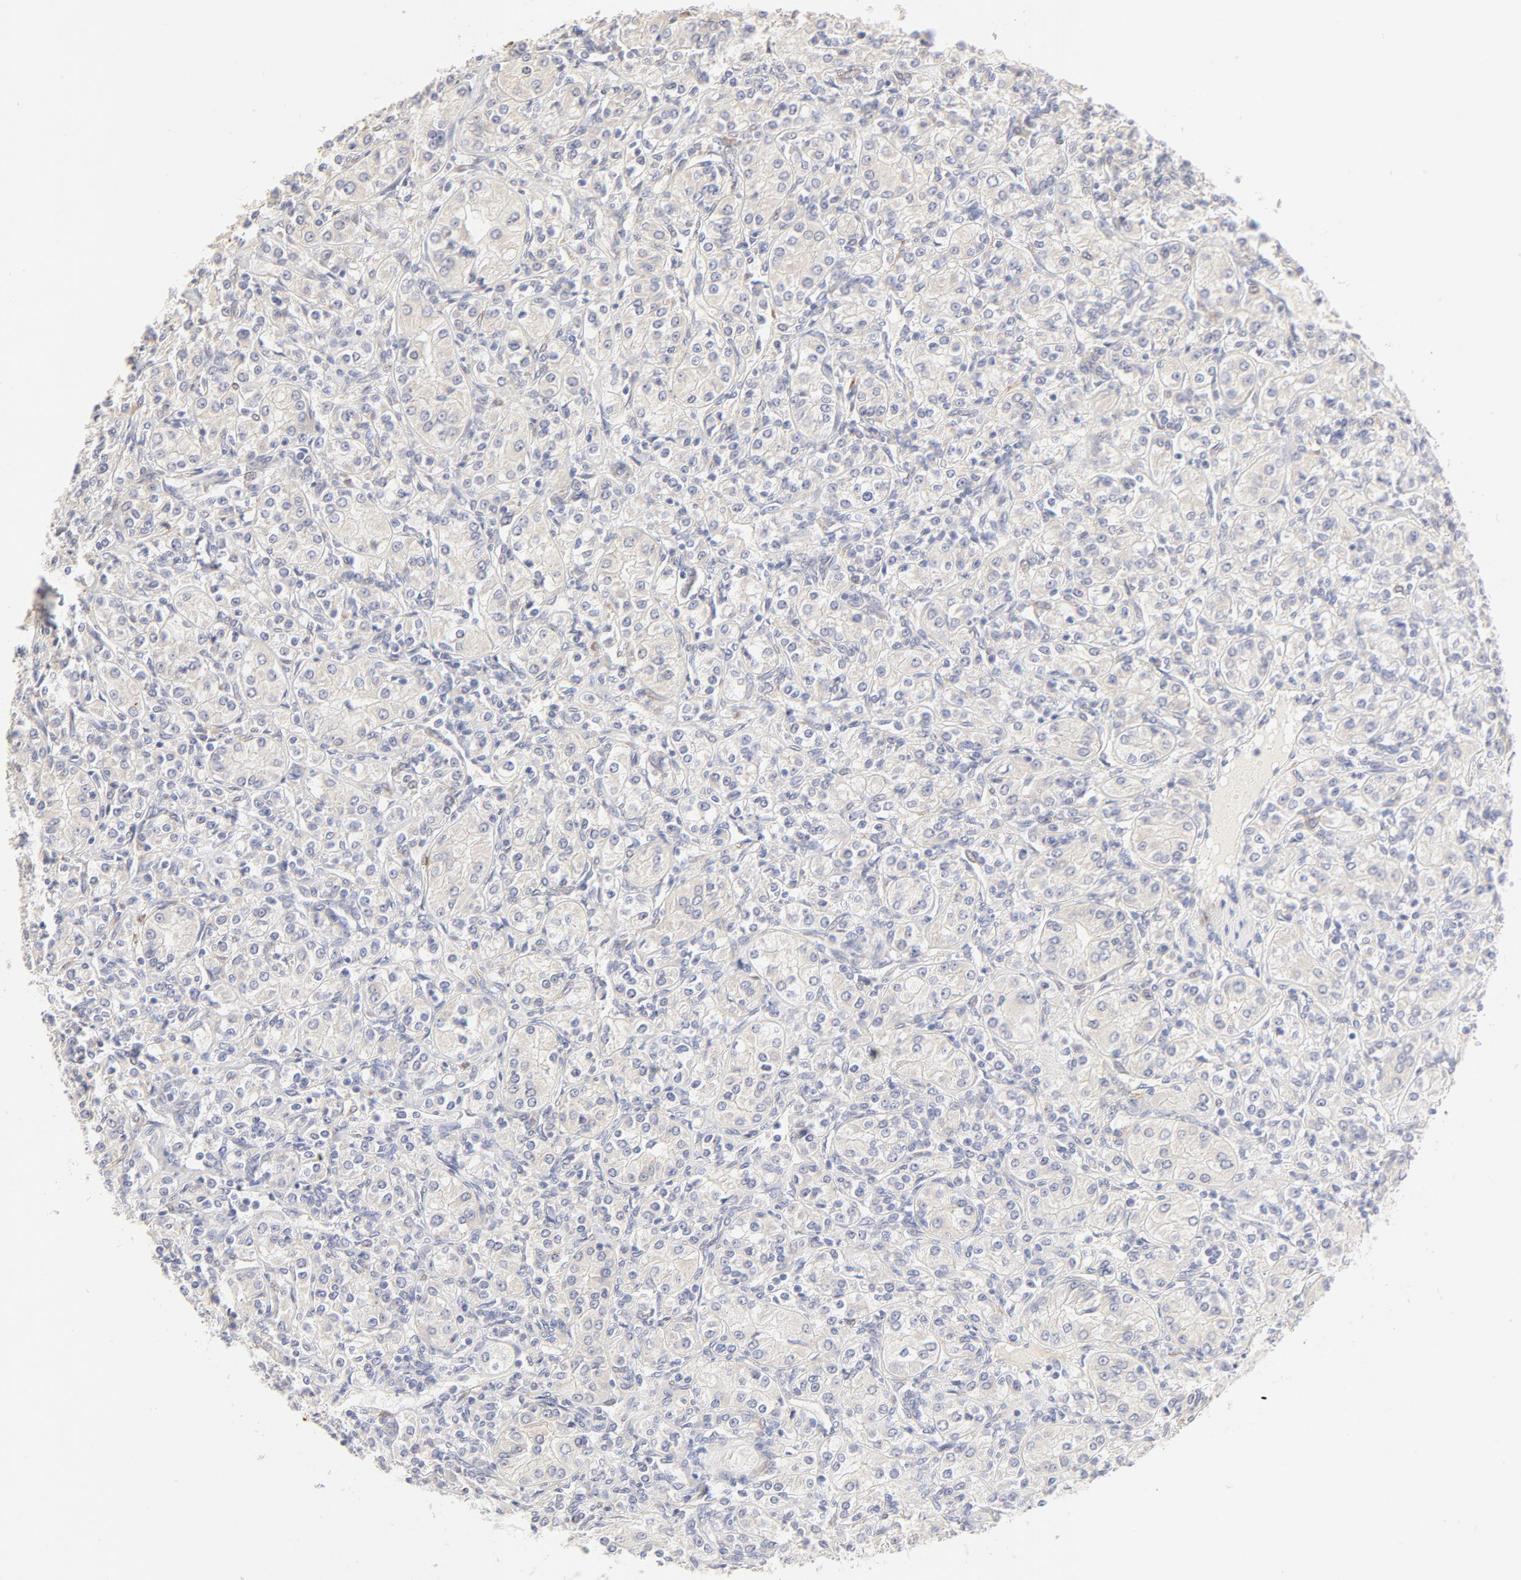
{"staining": {"intensity": "negative", "quantity": "none", "location": "none"}, "tissue": "renal cancer", "cell_type": "Tumor cells", "image_type": "cancer", "snomed": [{"axis": "morphology", "description": "Adenocarcinoma, NOS"}, {"axis": "topography", "description": "Kidney"}], "caption": "DAB immunohistochemical staining of renal cancer (adenocarcinoma) exhibits no significant positivity in tumor cells.", "gene": "NKX2-2", "patient": {"sex": "male", "age": 77}}